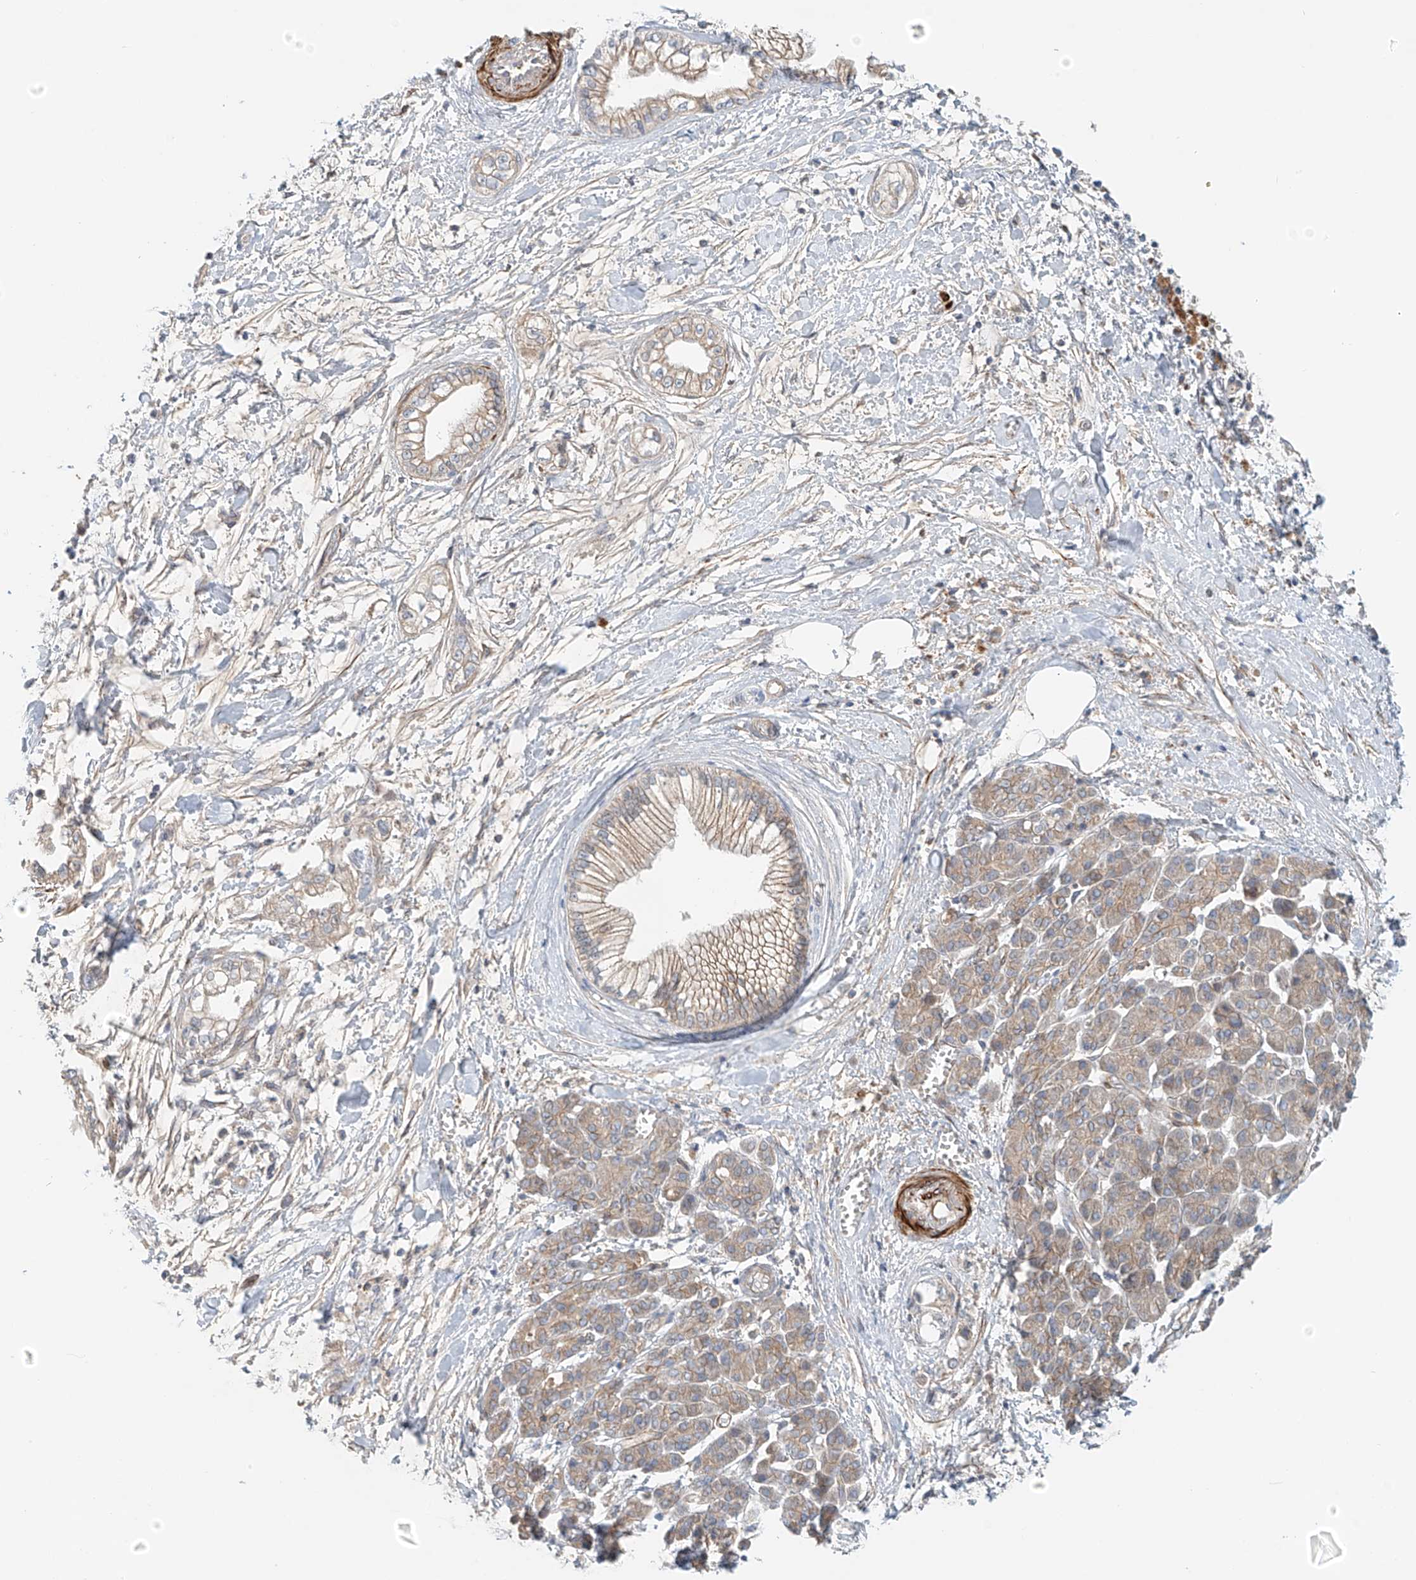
{"staining": {"intensity": "weak", "quantity": "25%-75%", "location": "cytoplasmic/membranous"}, "tissue": "pancreatic cancer", "cell_type": "Tumor cells", "image_type": "cancer", "snomed": [{"axis": "morphology", "description": "Adenocarcinoma, NOS"}, {"axis": "topography", "description": "Pancreas"}], "caption": "Immunohistochemistry histopathology image of human pancreatic cancer stained for a protein (brown), which demonstrates low levels of weak cytoplasmic/membranous staining in about 25%-75% of tumor cells.", "gene": "LYRM9", "patient": {"sex": "male", "age": 68}}